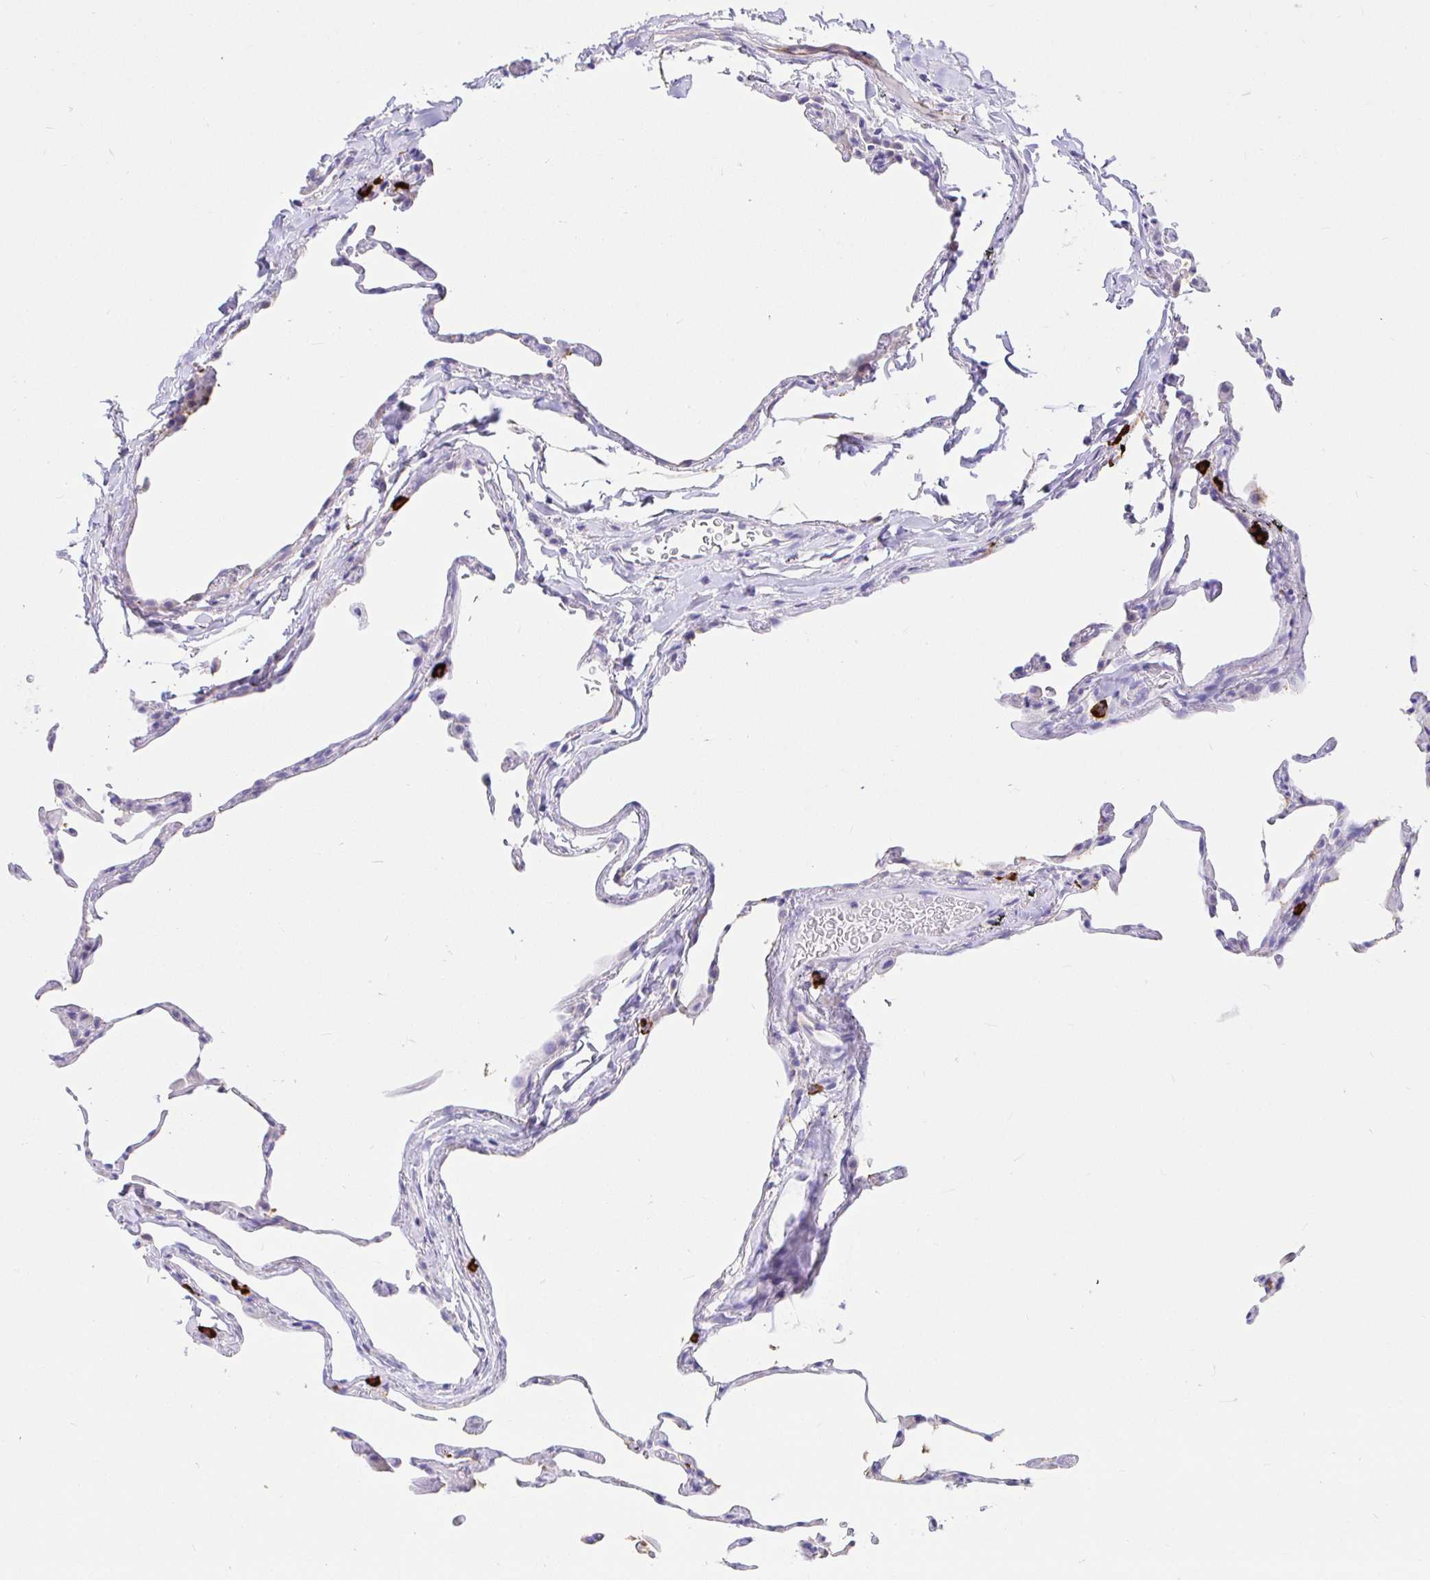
{"staining": {"intensity": "negative", "quantity": "none", "location": "none"}, "tissue": "lung", "cell_type": "Alveolar cells", "image_type": "normal", "snomed": [{"axis": "morphology", "description": "Normal tissue, NOS"}, {"axis": "topography", "description": "Lung"}], "caption": "This is an immunohistochemistry (IHC) image of unremarkable lung. There is no expression in alveolar cells.", "gene": "CCDC62", "patient": {"sex": "female", "age": 57}}